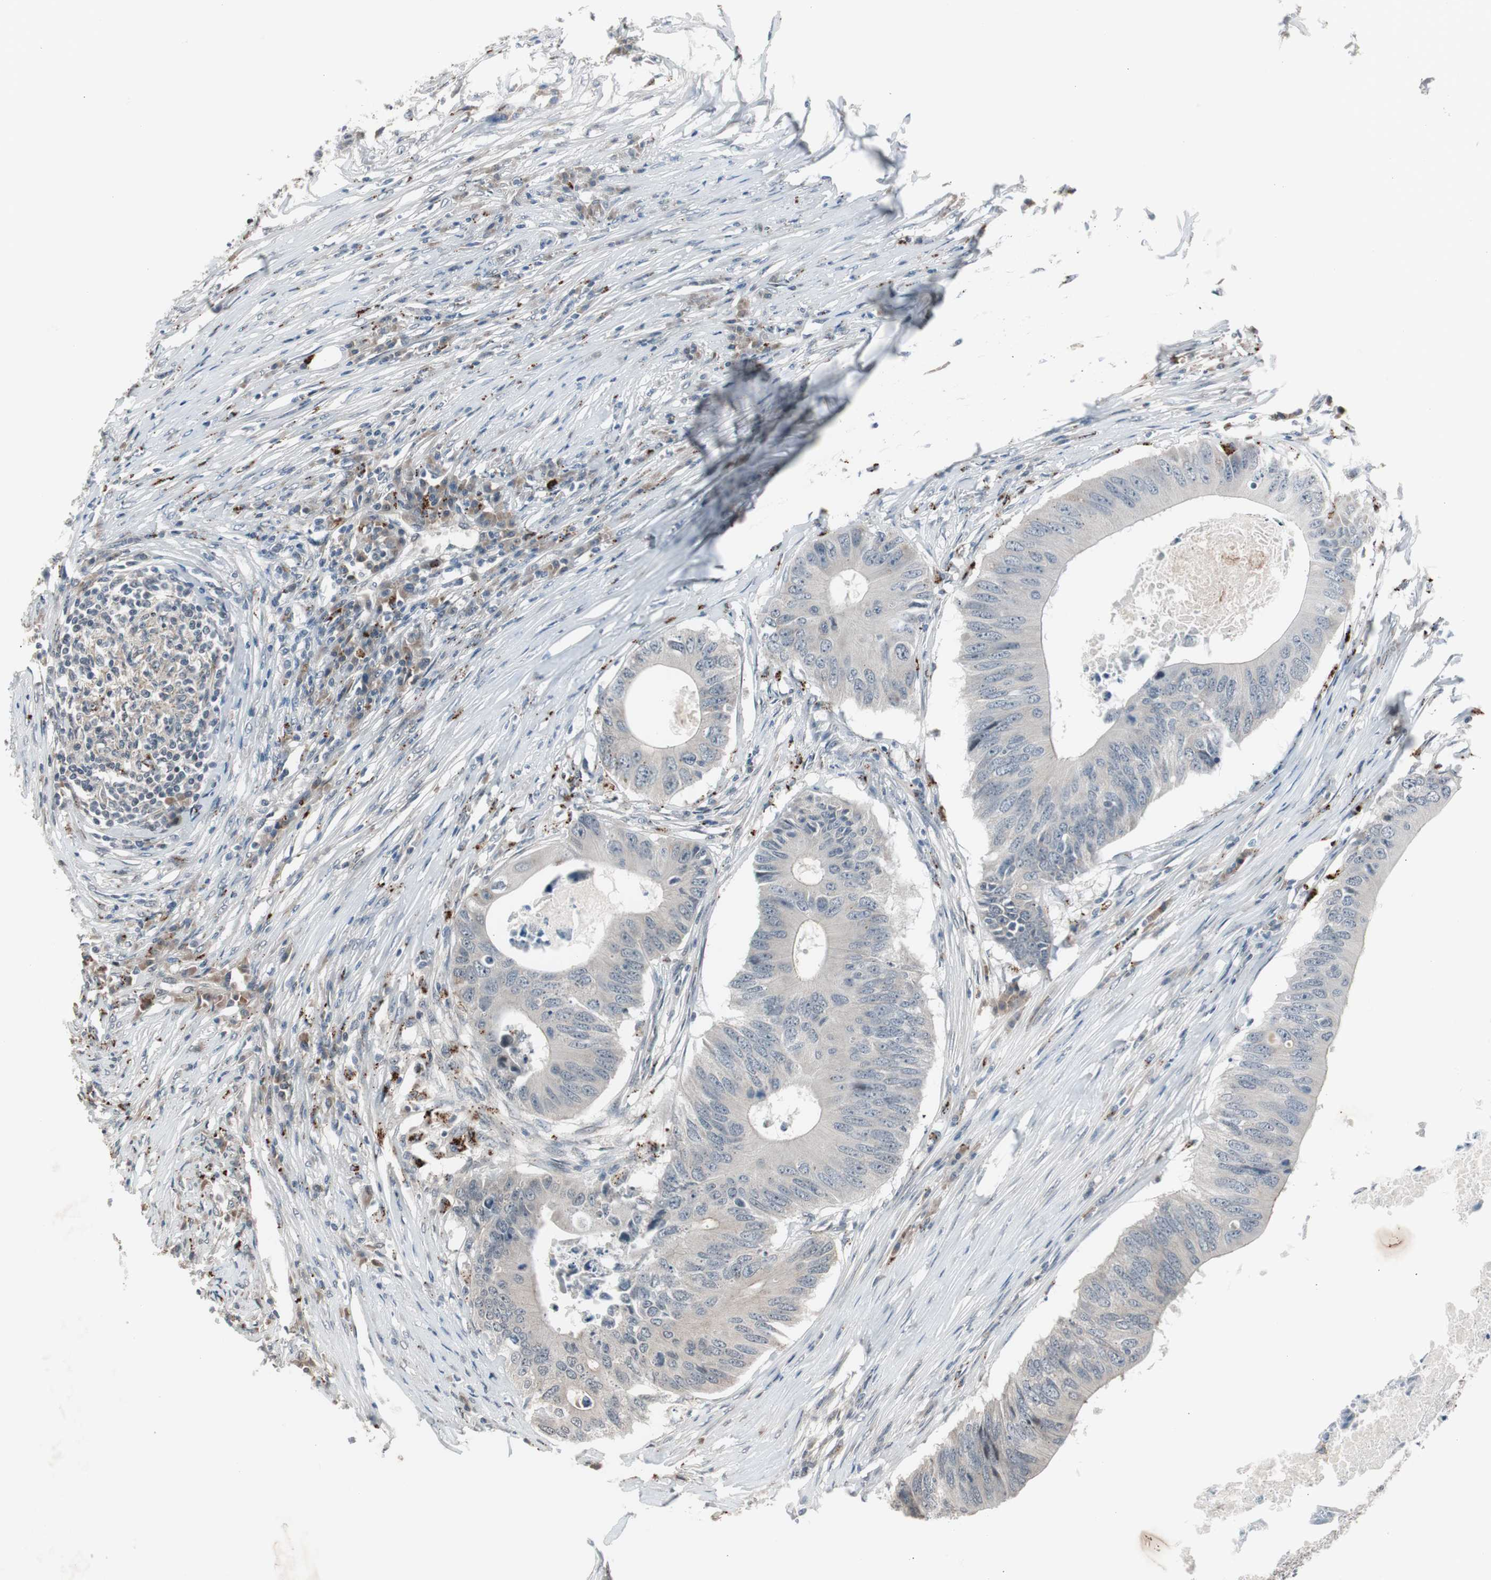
{"staining": {"intensity": "negative", "quantity": "none", "location": "none"}, "tissue": "colorectal cancer", "cell_type": "Tumor cells", "image_type": "cancer", "snomed": [{"axis": "morphology", "description": "Adenocarcinoma, NOS"}, {"axis": "topography", "description": "Colon"}], "caption": "Colorectal cancer (adenocarcinoma) was stained to show a protein in brown. There is no significant staining in tumor cells.", "gene": "BOLA1", "patient": {"sex": "male", "age": 71}}